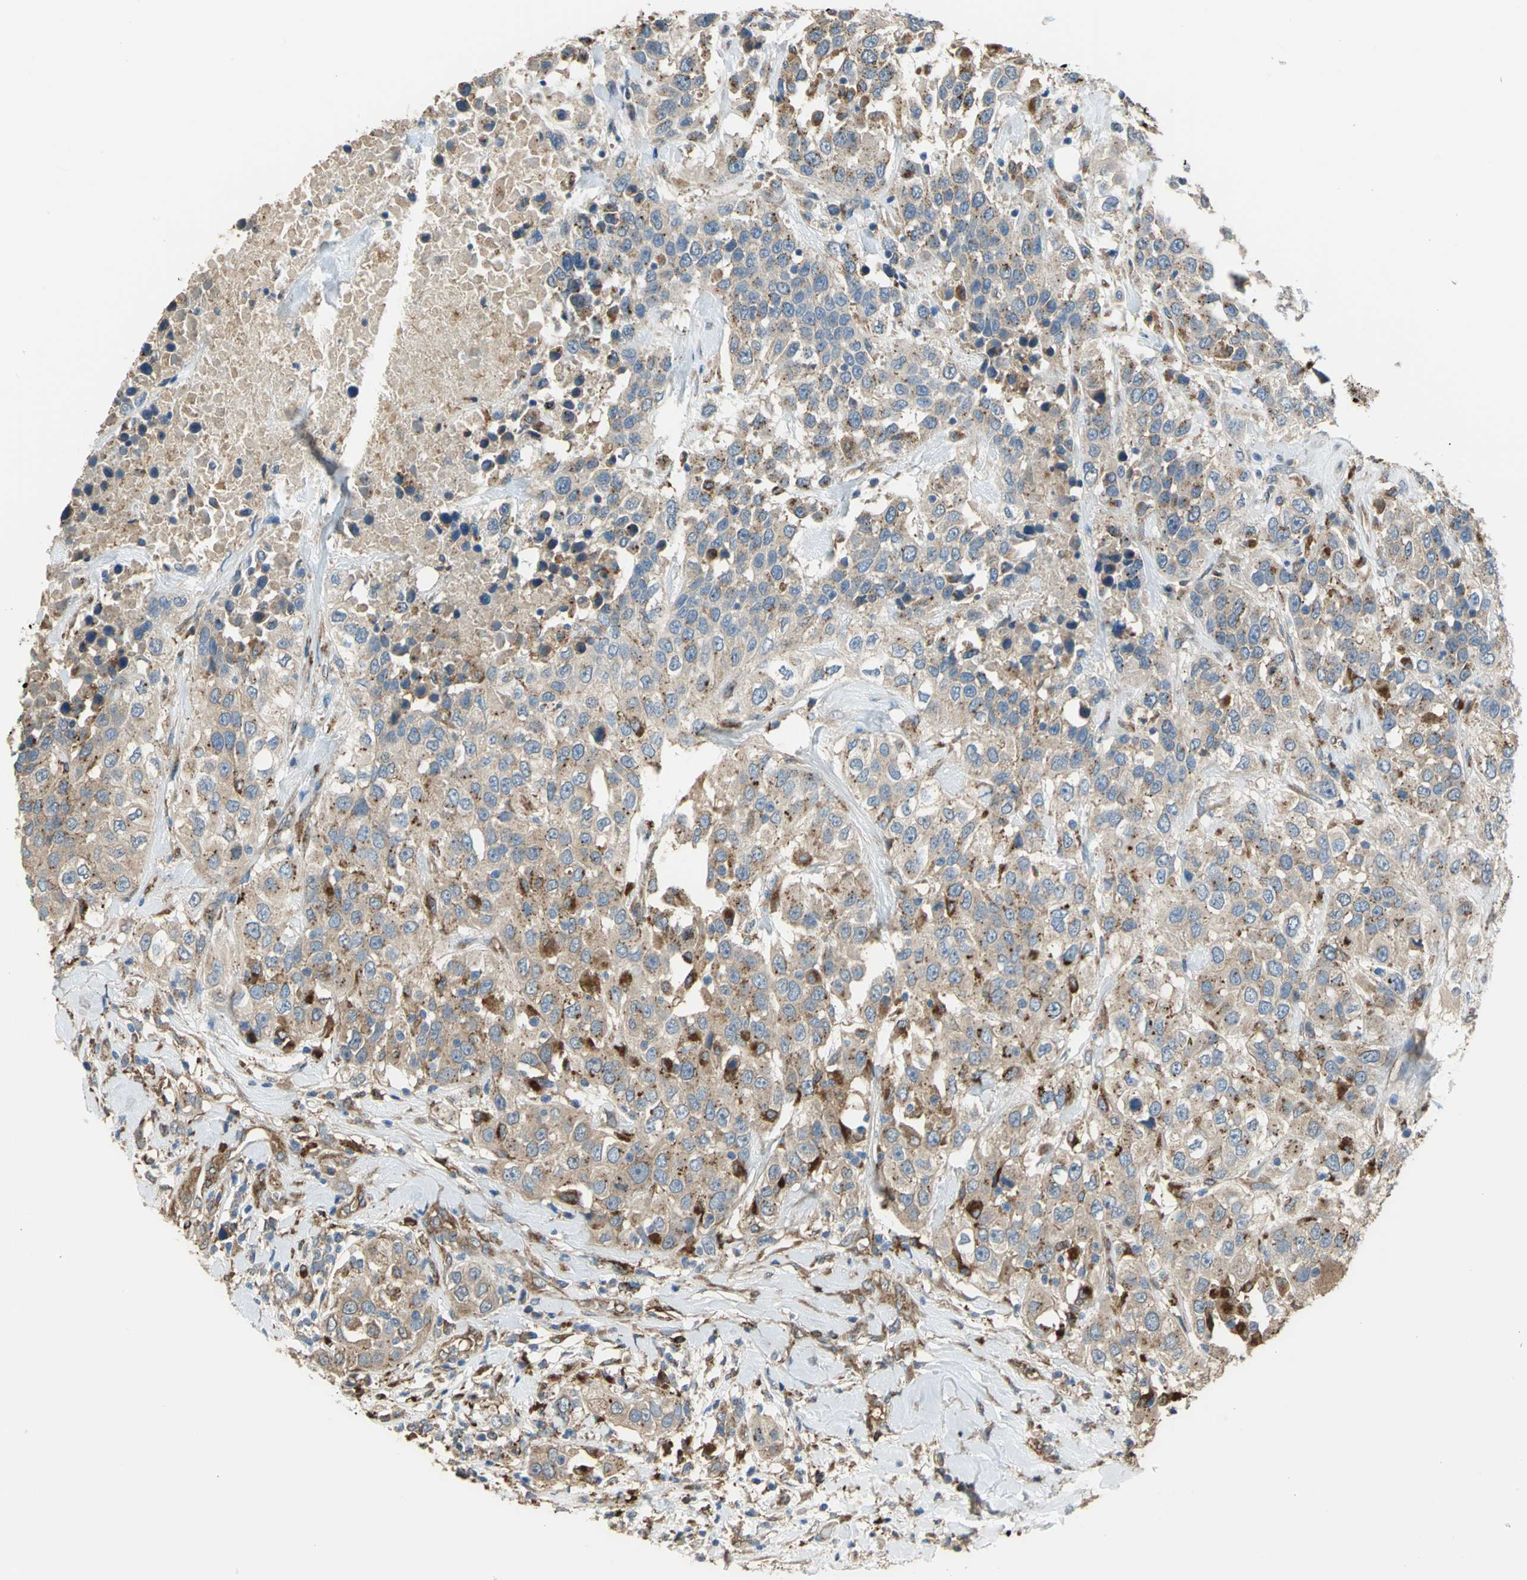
{"staining": {"intensity": "weak", "quantity": "25%-75%", "location": "cytoplasmic/membranous"}, "tissue": "urothelial cancer", "cell_type": "Tumor cells", "image_type": "cancer", "snomed": [{"axis": "morphology", "description": "Urothelial carcinoma, High grade"}, {"axis": "topography", "description": "Urinary bladder"}], "caption": "Immunohistochemistry (DAB) staining of urothelial cancer shows weak cytoplasmic/membranous protein expression in approximately 25%-75% of tumor cells. Using DAB (brown) and hematoxylin (blue) stains, captured at high magnification using brightfield microscopy.", "gene": "DIAPH2", "patient": {"sex": "female", "age": 80}}